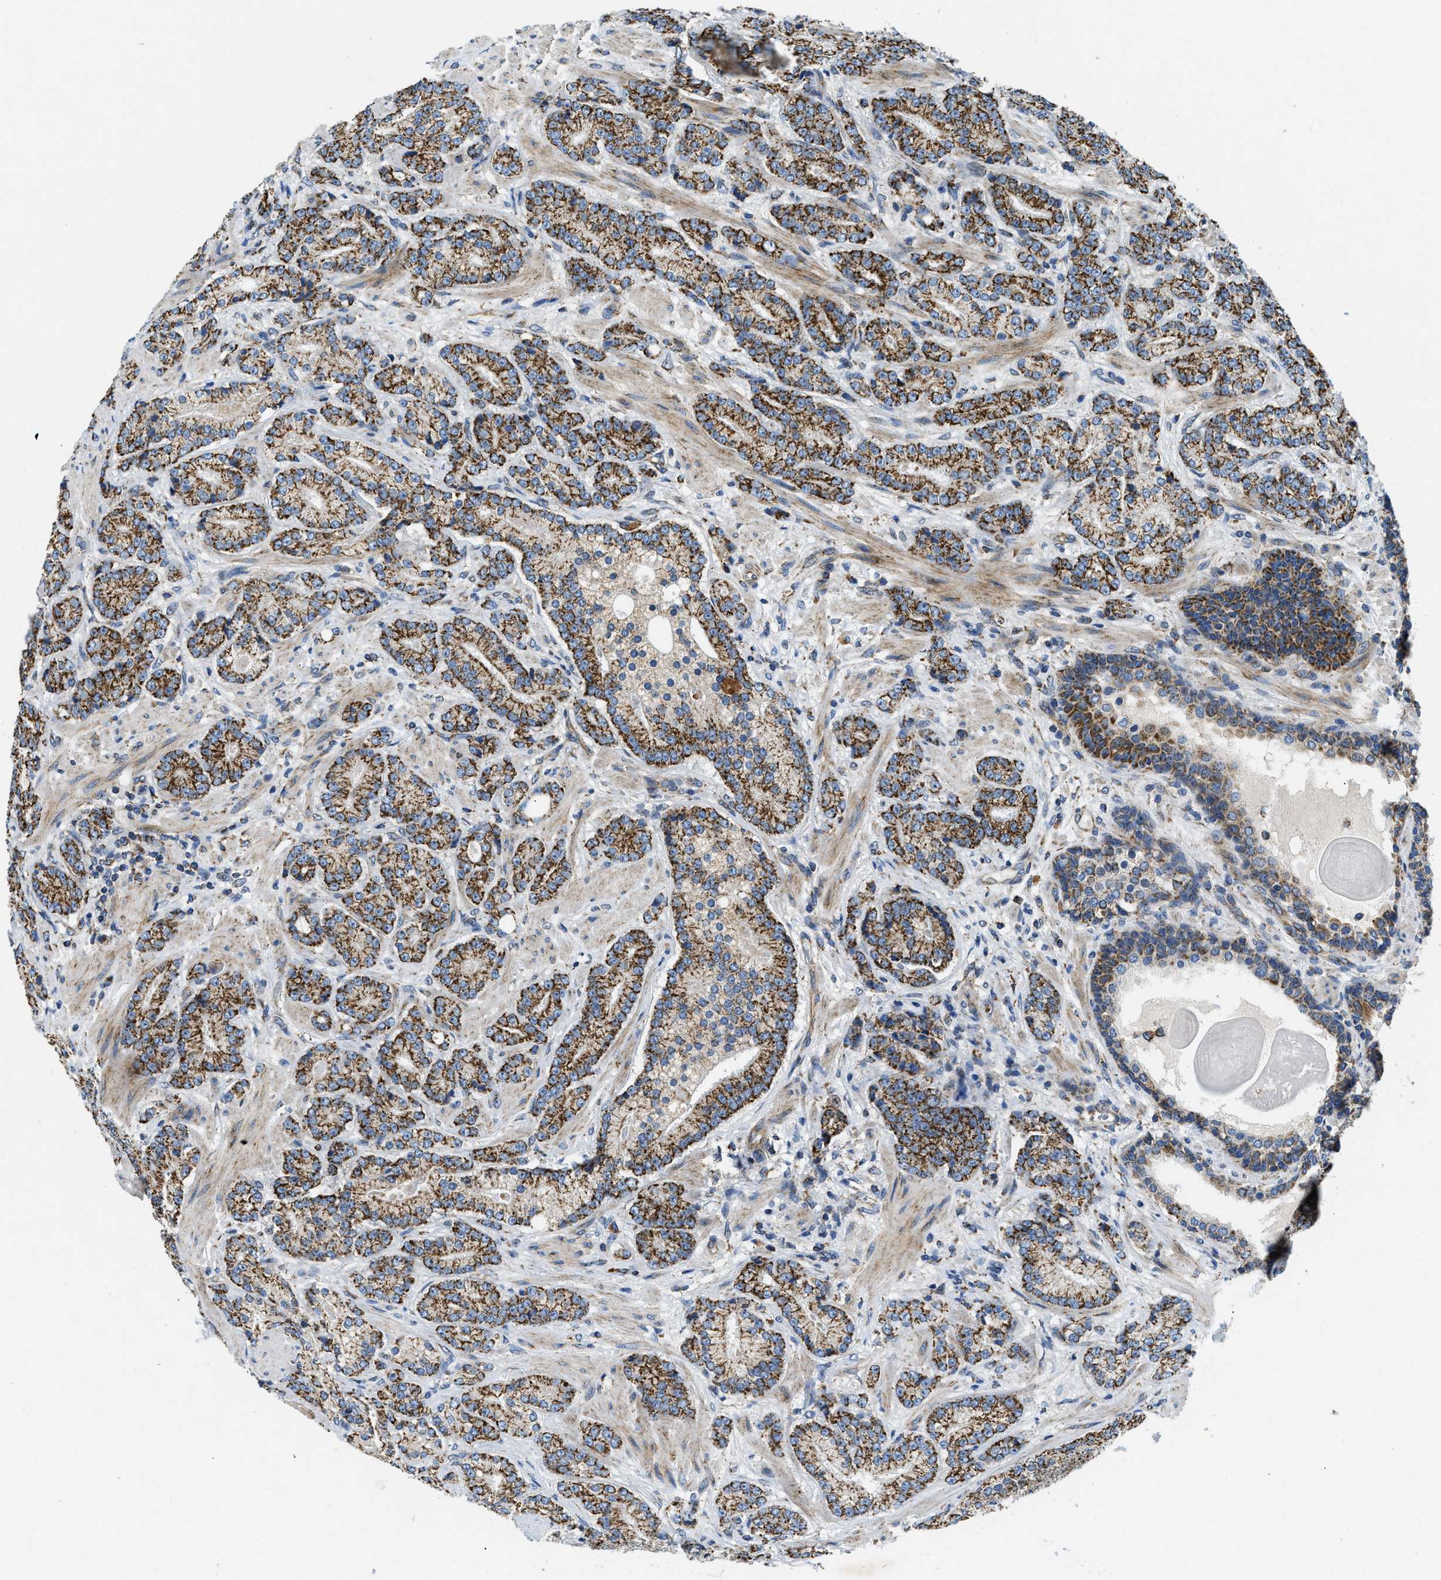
{"staining": {"intensity": "strong", "quantity": ">75%", "location": "cytoplasmic/membranous"}, "tissue": "prostate cancer", "cell_type": "Tumor cells", "image_type": "cancer", "snomed": [{"axis": "morphology", "description": "Adenocarcinoma, High grade"}, {"axis": "topography", "description": "Prostate"}], "caption": "Immunohistochemistry (IHC) (DAB) staining of human prostate adenocarcinoma (high-grade) displays strong cytoplasmic/membranous protein positivity in approximately >75% of tumor cells. The staining is performed using DAB brown chromogen to label protein expression. The nuclei are counter-stained blue using hematoxylin.", "gene": "STK33", "patient": {"sex": "male", "age": 61}}